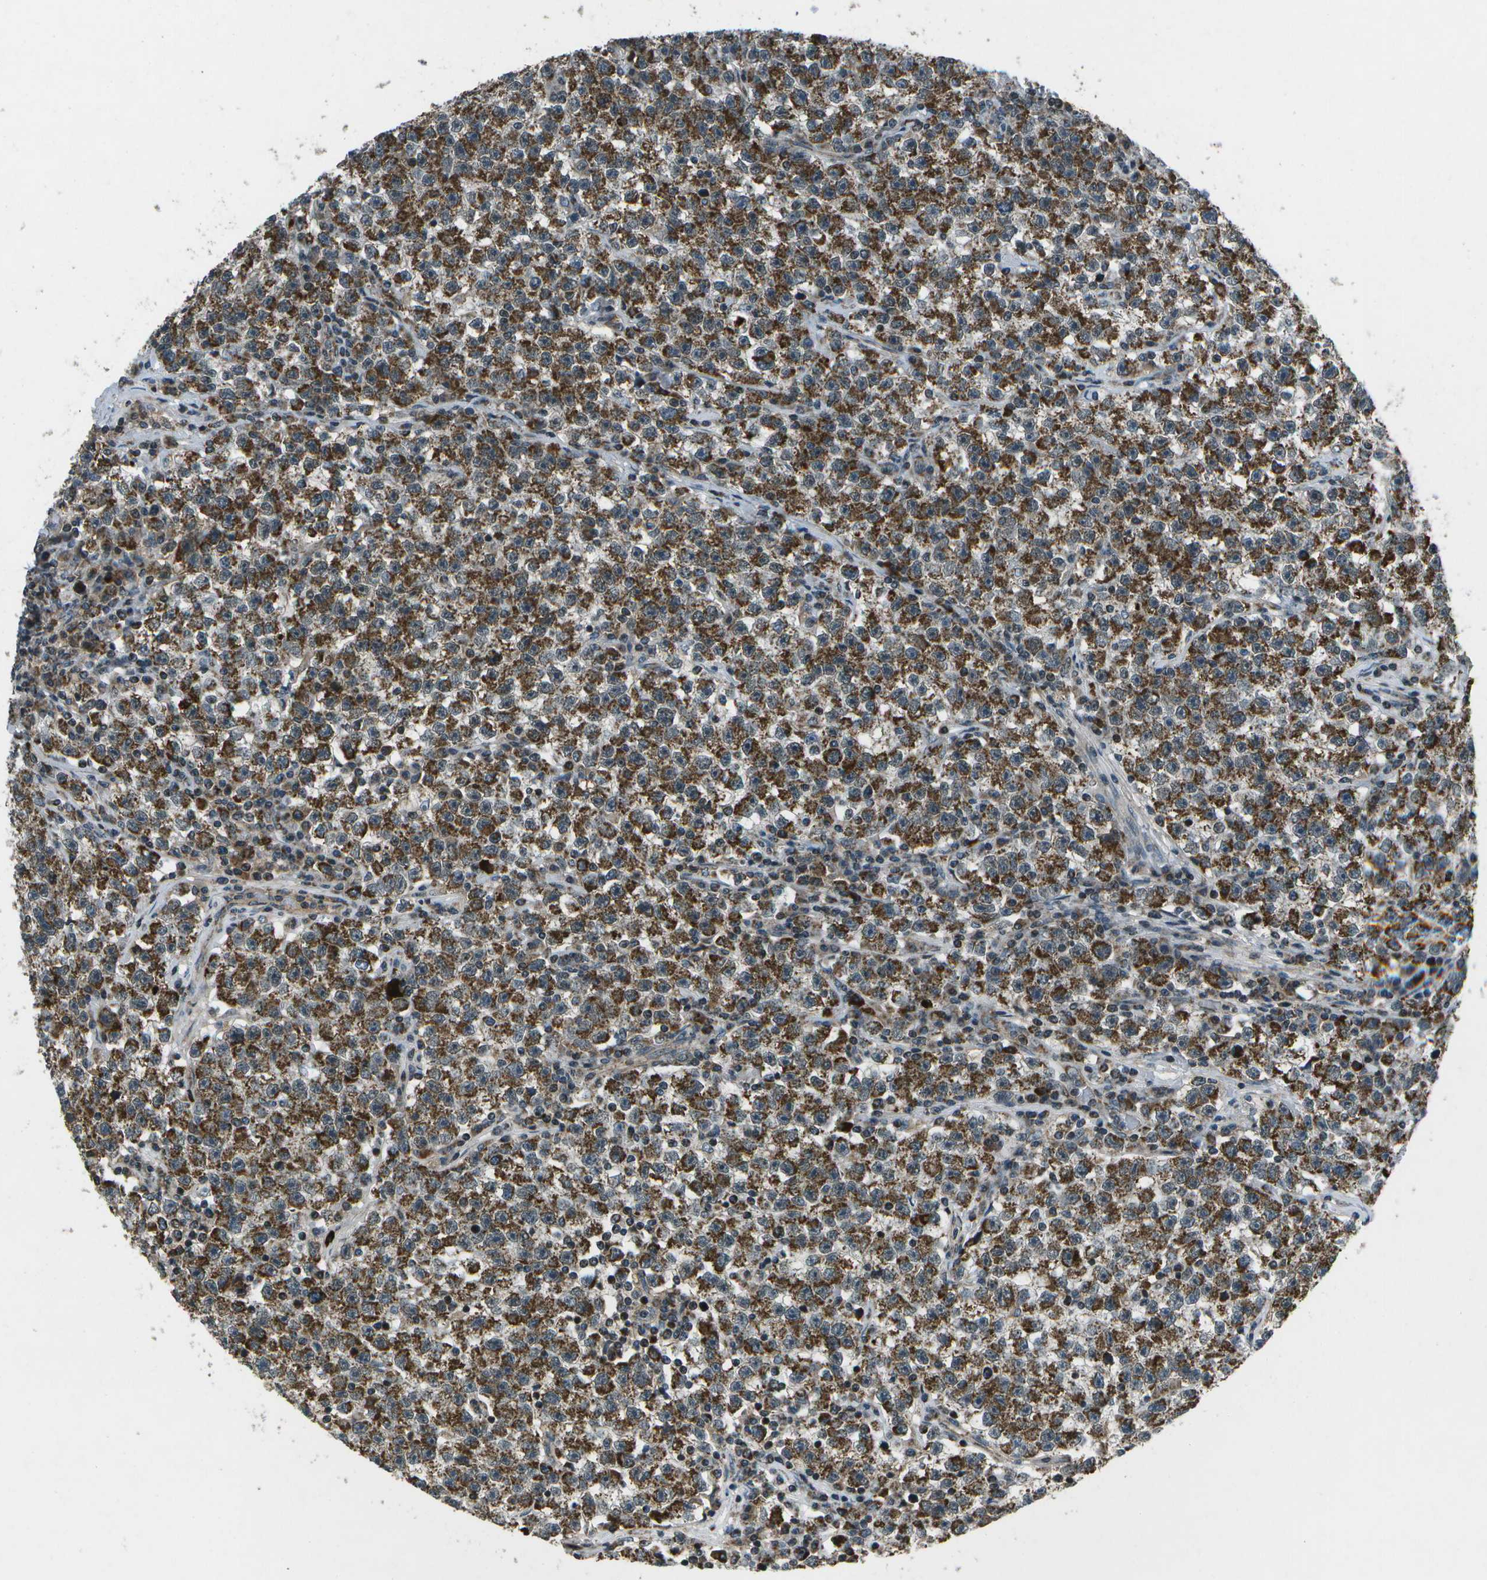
{"staining": {"intensity": "strong", "quantity": ">75%", "location": "cytoplasmic/membranous"}, "tissue": "testis cancer", "cell_type": "Tumor cells", "image_type": "cancer", "snomed": [{"axis": "morphology", "description": "Seminoma, NOS"}, {"axis": "topography", "description": "Testis"}], "caption": "Seminoma (testis) tissue shows strong cytoplasmic/membranous positivity in about >75% of tumor cells, visualized by immunohistochemistry. (DAB (3,3'-diaminobenzidine) = brown stain, brightfield microscopy at high magnification).", "gene": "EIF2AK1", "patient": {"sex": "male", "age": 22}}